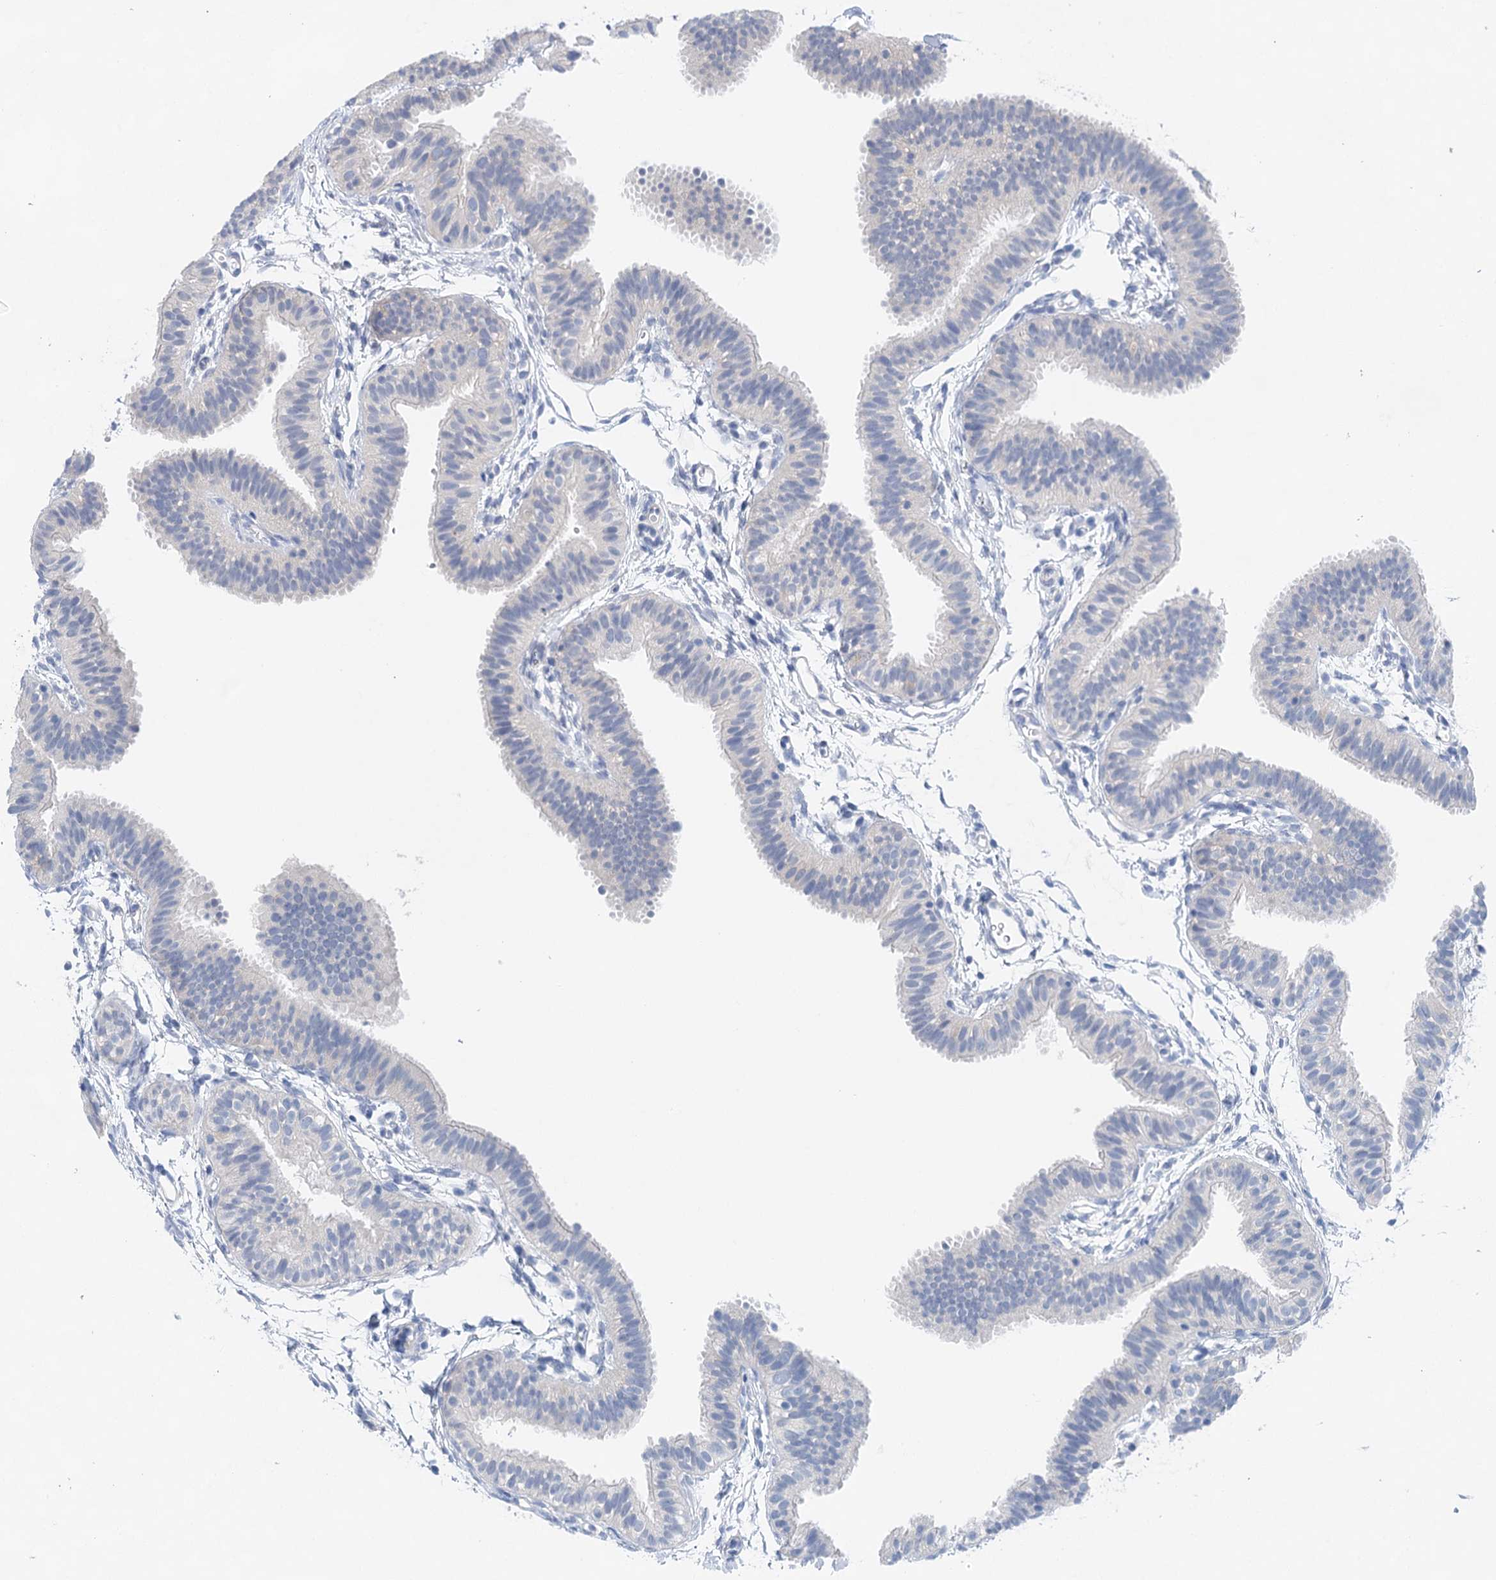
{"staining": {"intensity": "weak", "quantity": "<25%", "location": "cytoplasmic/membranous"}, "tissue": "fallopian tube", "cell_type": "Glandular cells", "image_type": "normal", "snomed": [{"axis": "morphology", "description": "Normal tissue, NOS"}, {"axis": "topography", "description": "Fallopian tube"}], "caption": "Glandular cells show no significant staining in normal fallopian tube. The staining is performed using DAB brown chromogen with nuclei counter-stained in using hematoxylin.", "gene": "LALBA", "patient": {"sex": "female", "age": 35}}